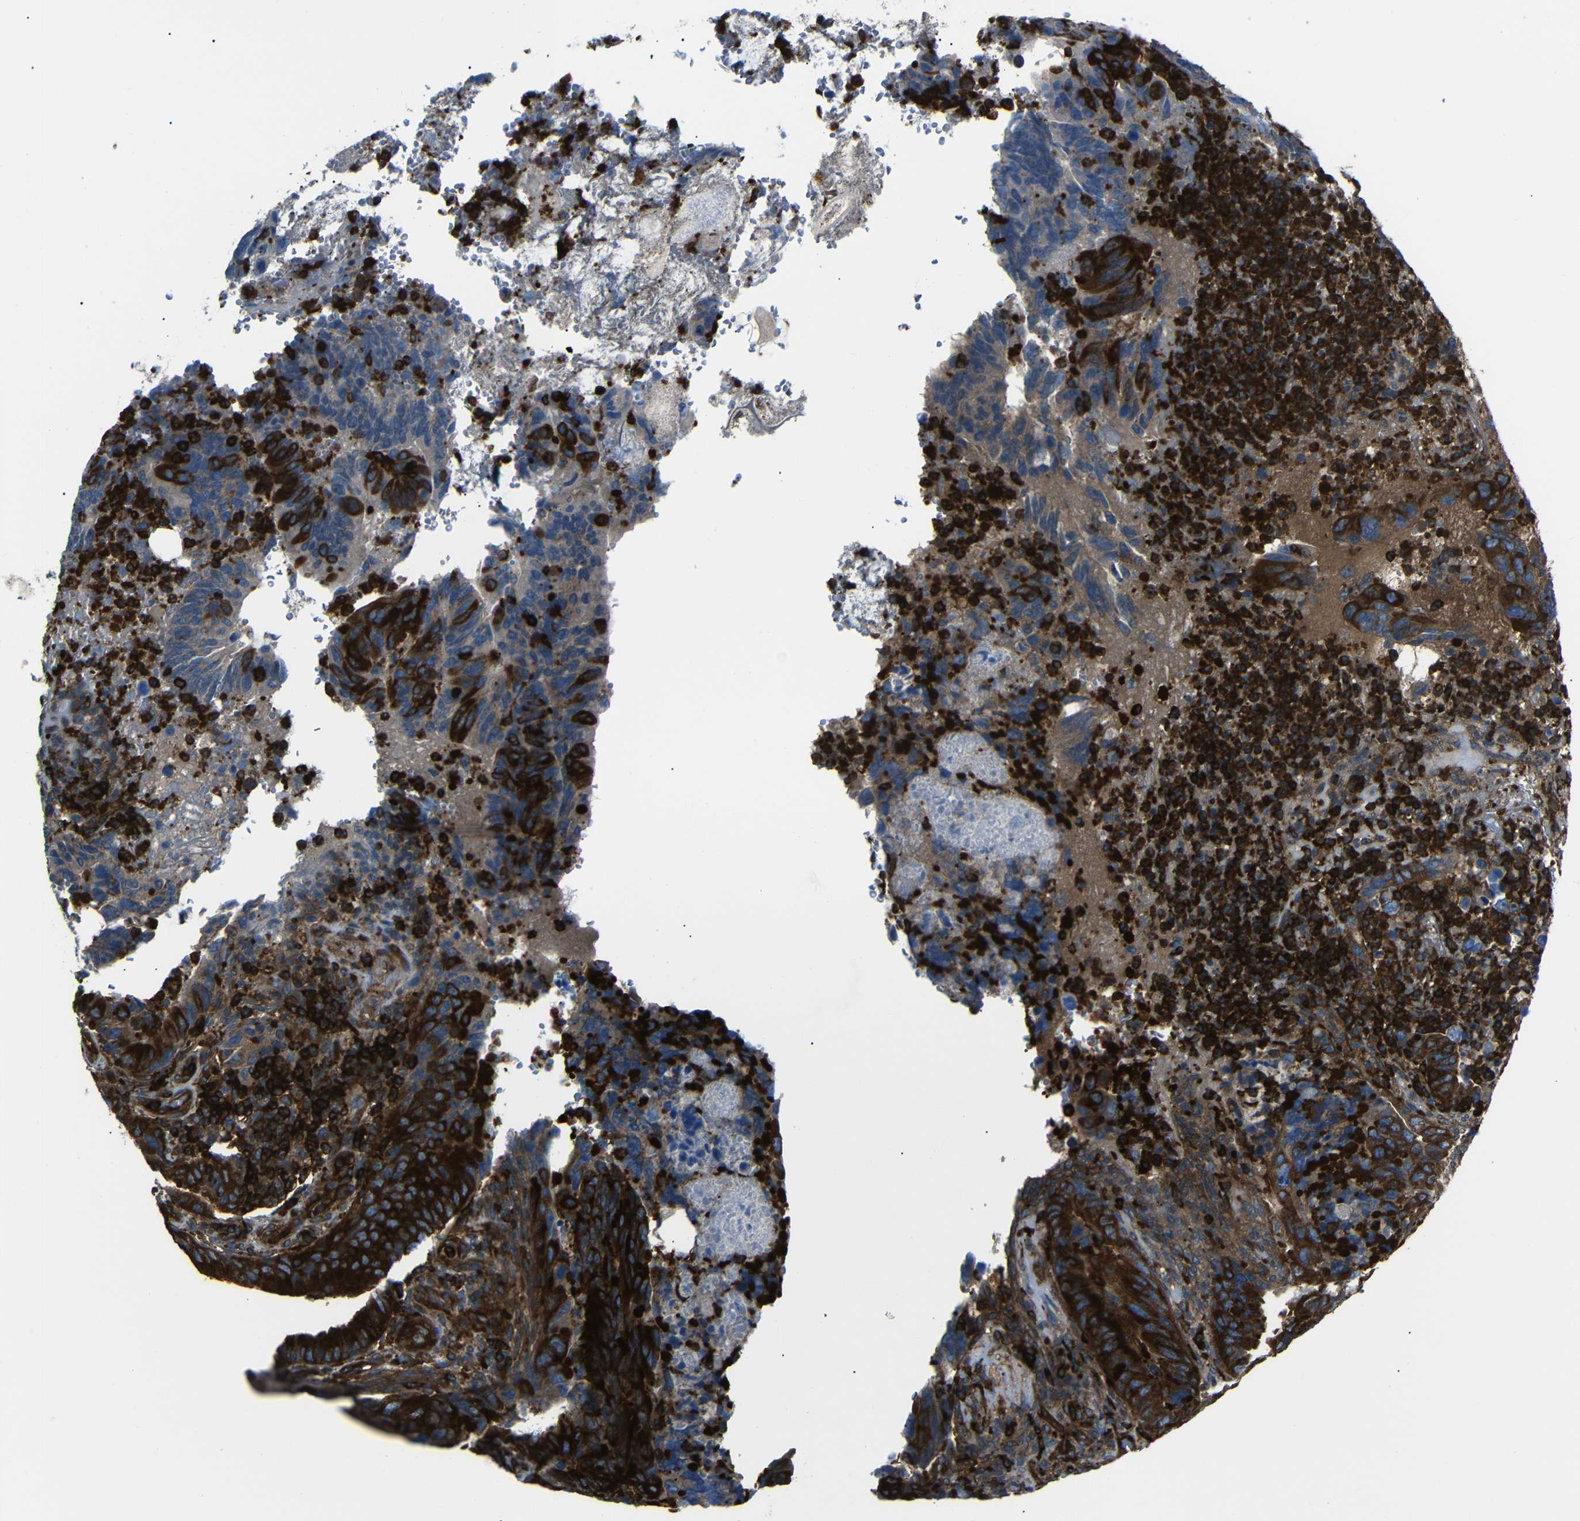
{"staining": {"intensity": "strong", "quantity": ">75%", "location": "cytoplasmic/membranous"}, "tissue": "colorectal cancer", "cell_type": "Tumor cells", "image_type": "cancer", "snomed": [{"axis": "morphology", "description": "Normal tissue, NOS"}, {"axis": "morphology", "description": "Adenocarcinoma, NOS"}, {"axis": "topography", "description": "Colon"}], "caption": "High-magnification brightfield microscopy of colorectal cancer stained with DAB (3,3'-diaminobenzidine) (brown) and counterstained with hematoxylin (blue). tumor cells exhibit strong cytoplasmic/membranous expression is seen in approximately>75% of cells. (Stains: DAB in brown, nuclei in blue, Microscopy: brightfield microscopy at high magnification).", "gene": "ARHGEF1", "patient": {"sex": "male", "age": 56}}